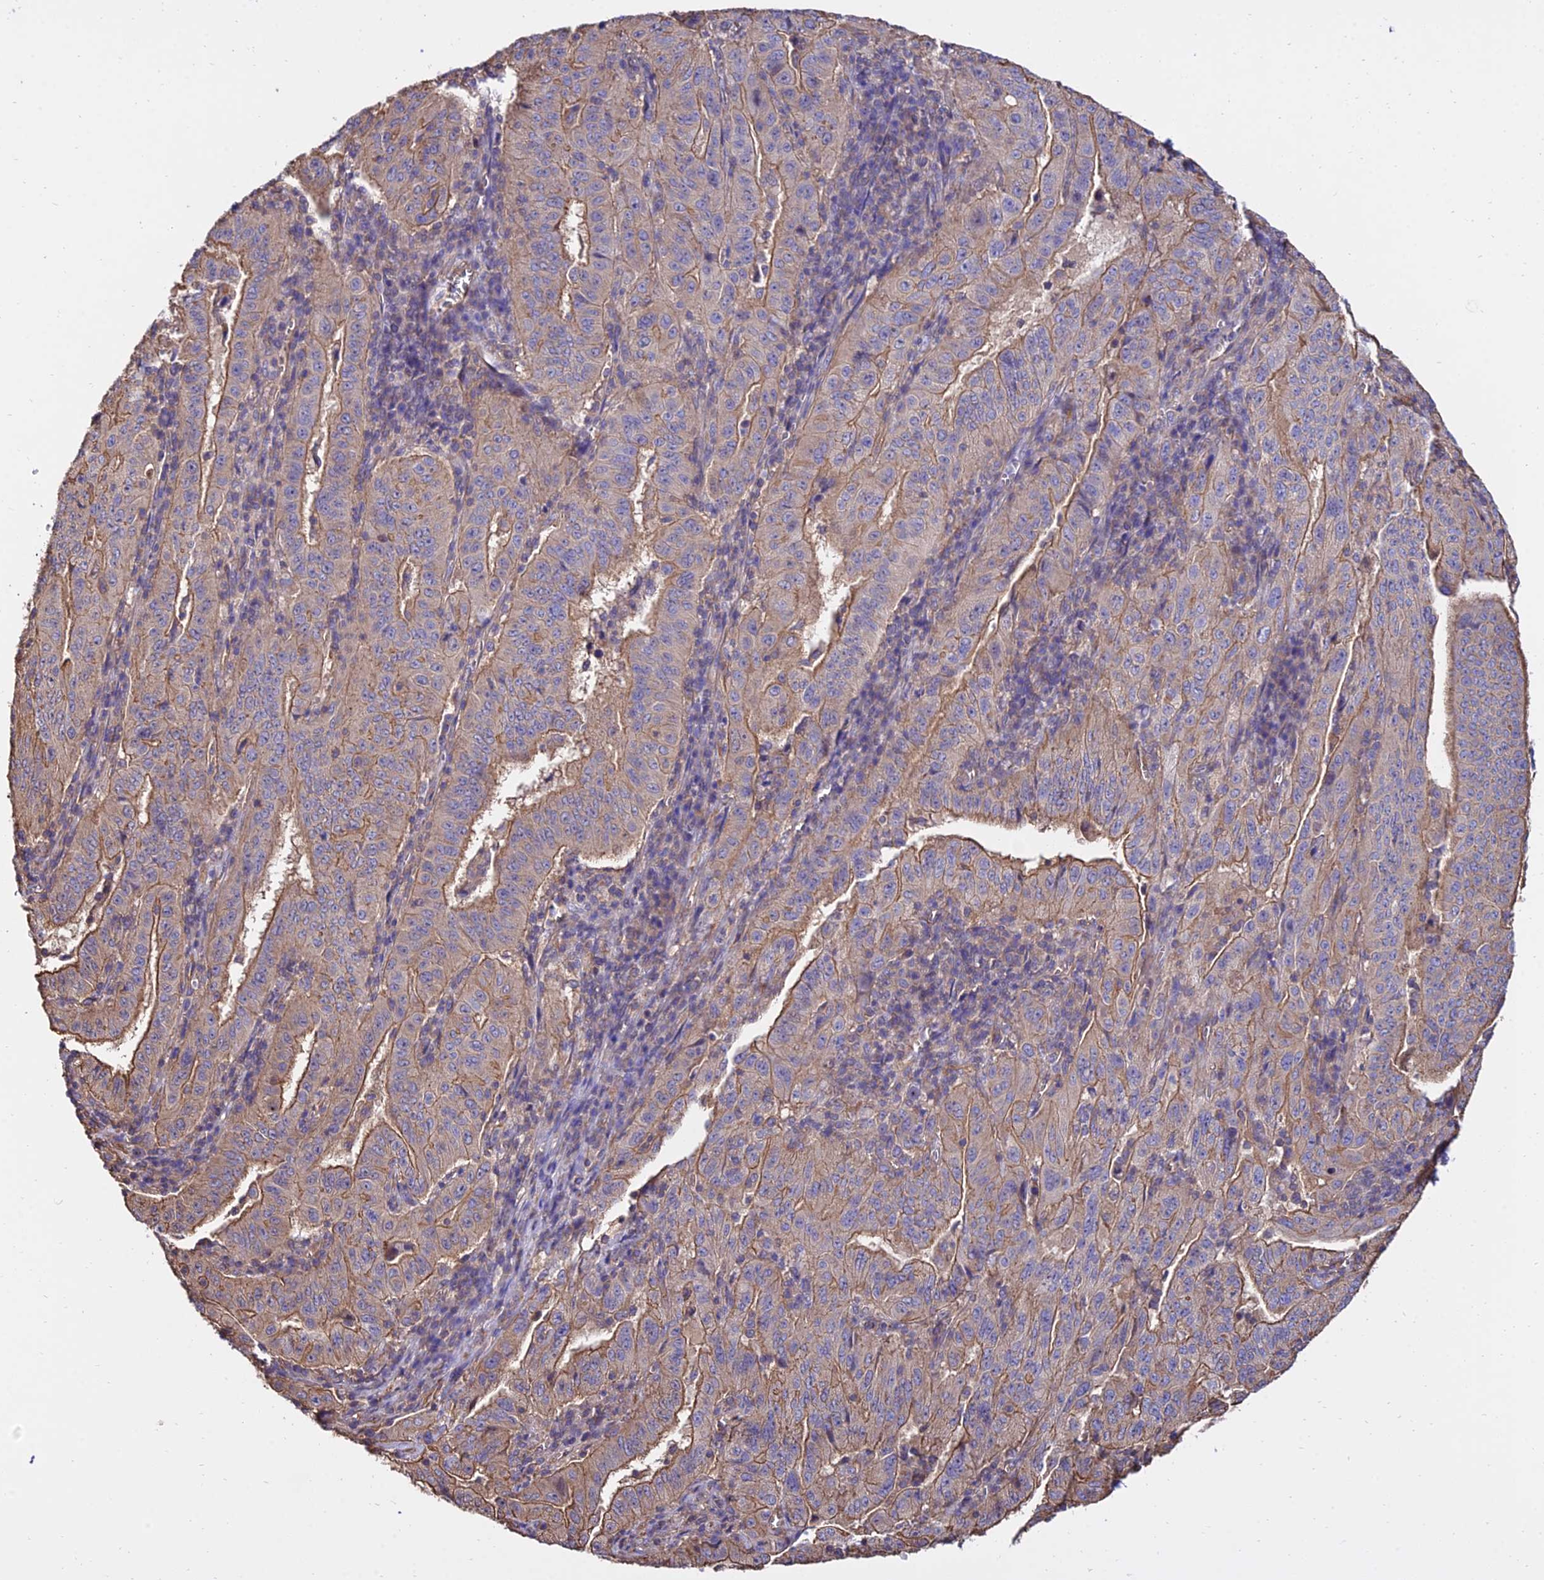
{"staining": {"intensity": "moderate", "quantity": "25%-75%", "location": "cytoplasmic/membranous"}, "tissue": "pancreatic cancer", "cell_type": "Tumor cells", "image_type": "cancer", "snomed": [{"axis": "morphology", "description": "Adenocarcinoma, NOS"}, {"axis": "topography", "description": "Pancreas"}], "caption": "About 25%-75% of tumor cells in human pancreatic adenocarcinoma exhibit moderate cytoplasmic/membranous protein staining as visualized by brown immunohistochemical staining.", "gene": "CALM2", "patient": {"sex": "male", "age": 63}}